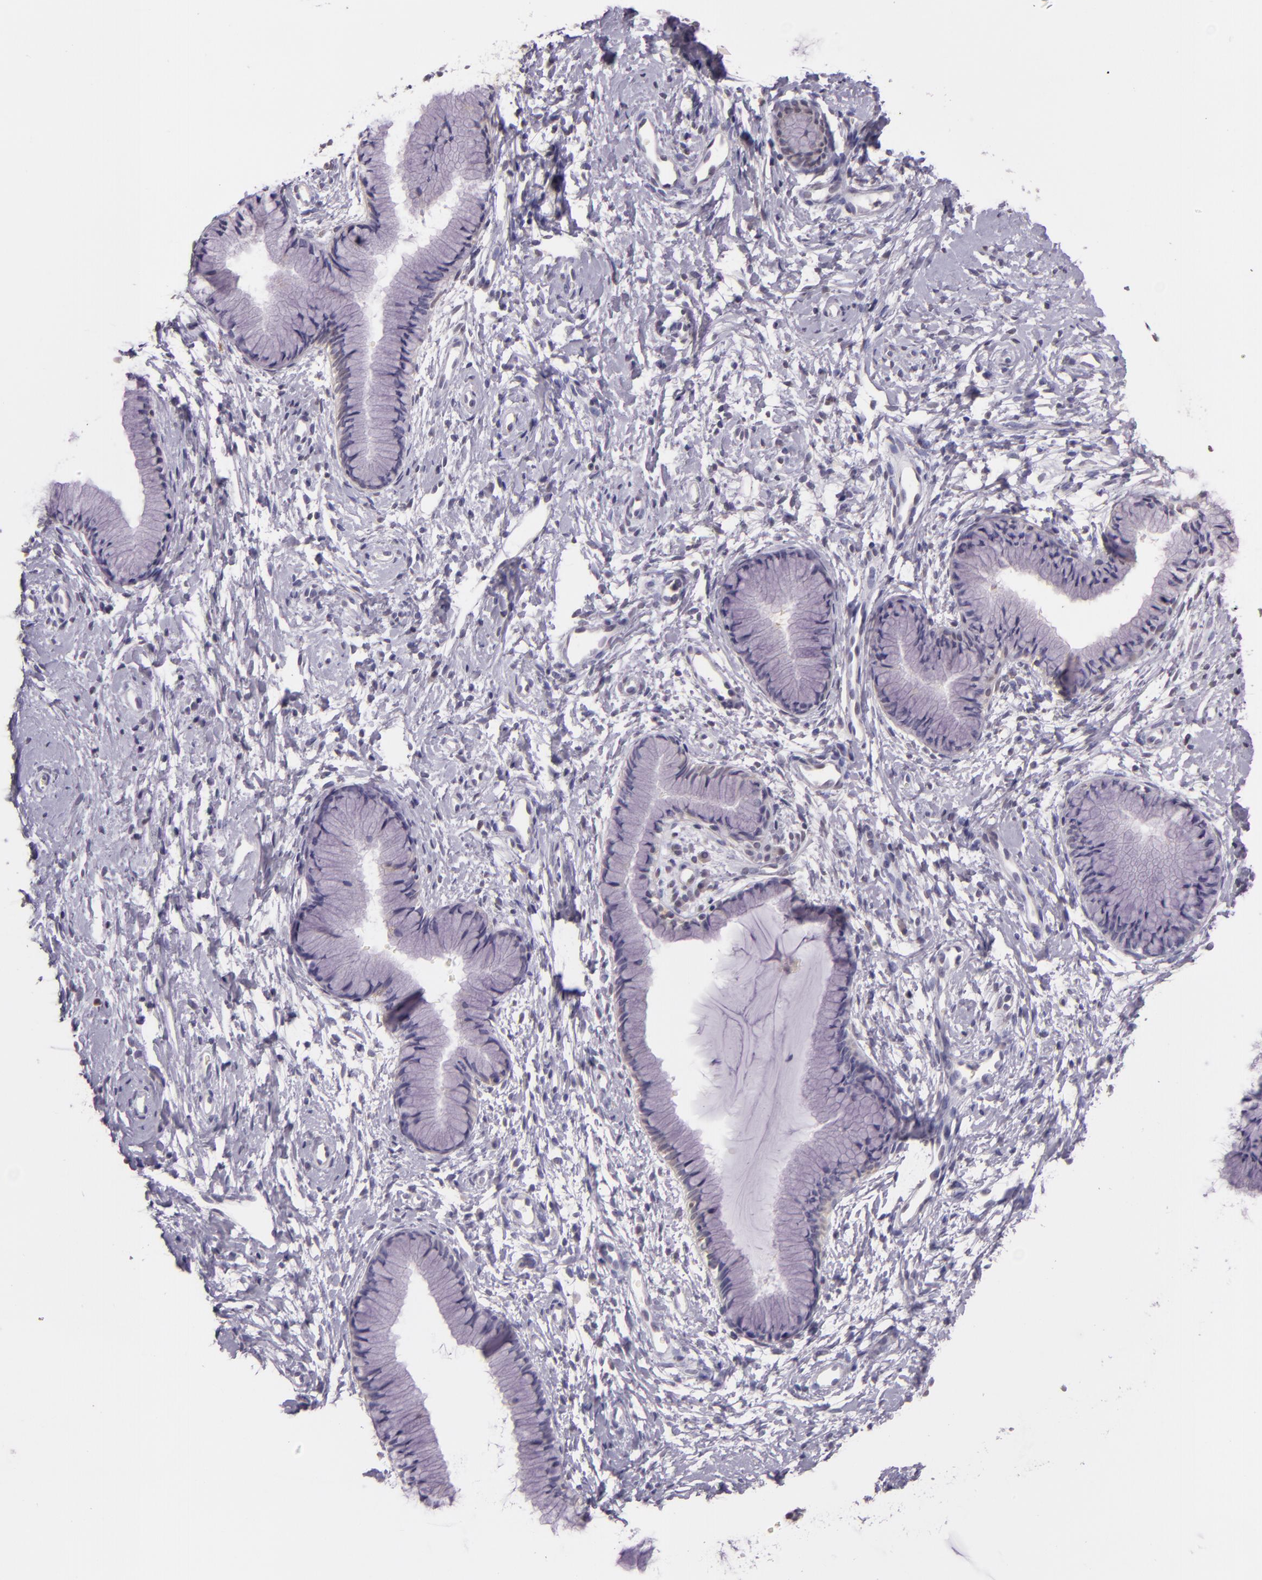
{"staining": {"intensity": "negative", "quantity": "none", "location": "none"}, "tissue": "cervix", "cell_type": "Glandular cells", "image_type": "normal", "snomed": [{"axis": "morphology", "description": "Normal tissue, NOS"}, {"axis": "topography", "description": "Cervix"}], "caption": "A high-resolution histopathology image shows IHC staining of unremarkable cervix, which shows no significant expression in glandular cells.", "gene": "HSPA8", "patient": {"sex": "female", "age": 46}}